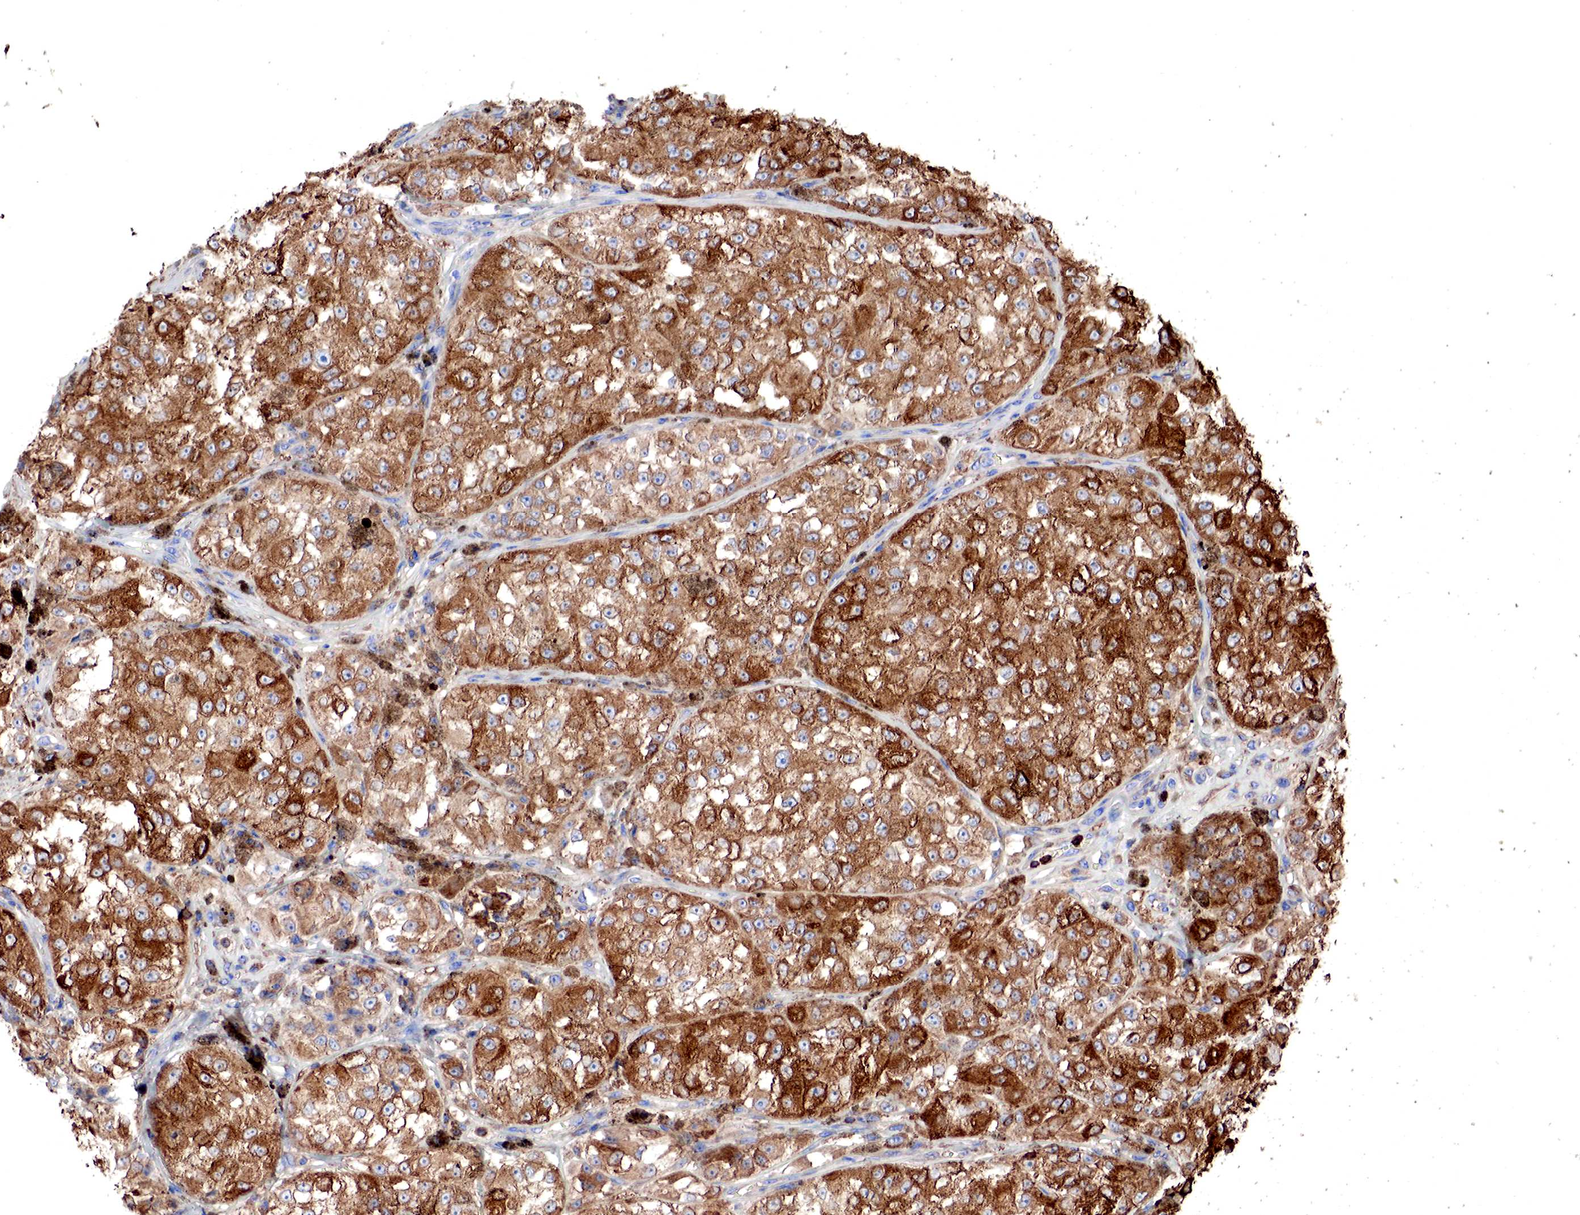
{"staining": {"intensity": "strong", "quantity": ">75%", "location": "cytoplasmic/membranous"}, "tissue": "melanoma", "cell_type": "Tumor cells", "image_type": "cancer", "snomed": [{"axis": "morphology", "description": "Malignant melanoma, NOS"}, {"axis": "topography", "description": "Skin"}], "caption": "Strong cytoplasmic/membranous positivity for a protein is present in approximately >75% of tumor cells of melanoma using IHC.", "gene": "G6PD", "patient": {"sex": "male", "age": 67}}